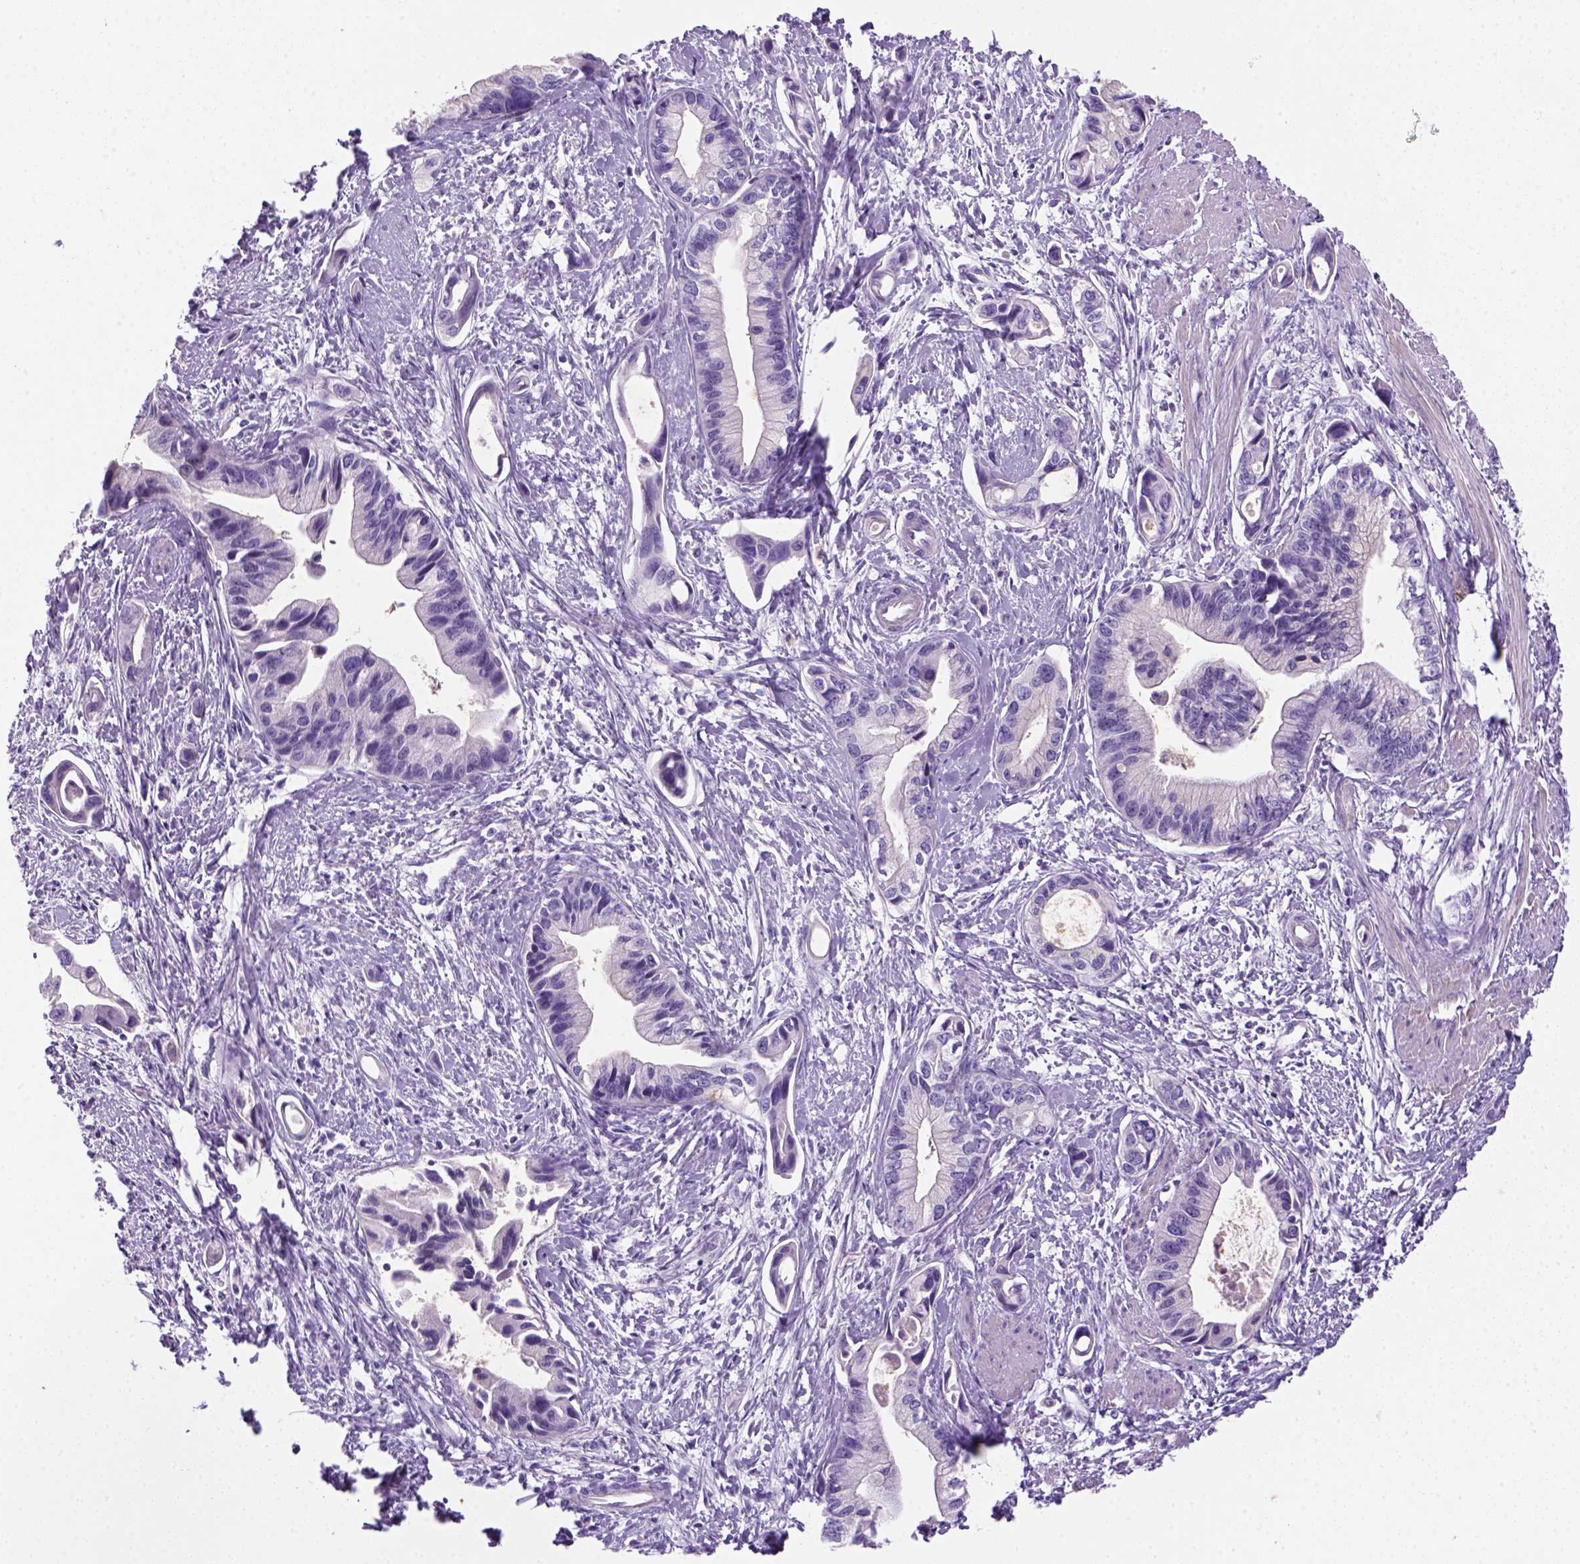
{"staining": {"intensity": "negative", "quantity": "none", "location": "none"}, "tissue": "pancreatic cancer", "cell_type": "Tumor cells", "image_type": "cancer", "snomed": [{"axis": "morphology", "description": "Adenocarcinoma, NOS"}, {"axis": "topography", "description": "Pancreas"}], "caption": "Immunohistochemical staining of pancreatic adenocarcinoma shows no significant staining in tumor cells.", "gene": "DNAH11", "patient": {"sex": "female", "age": 61}}